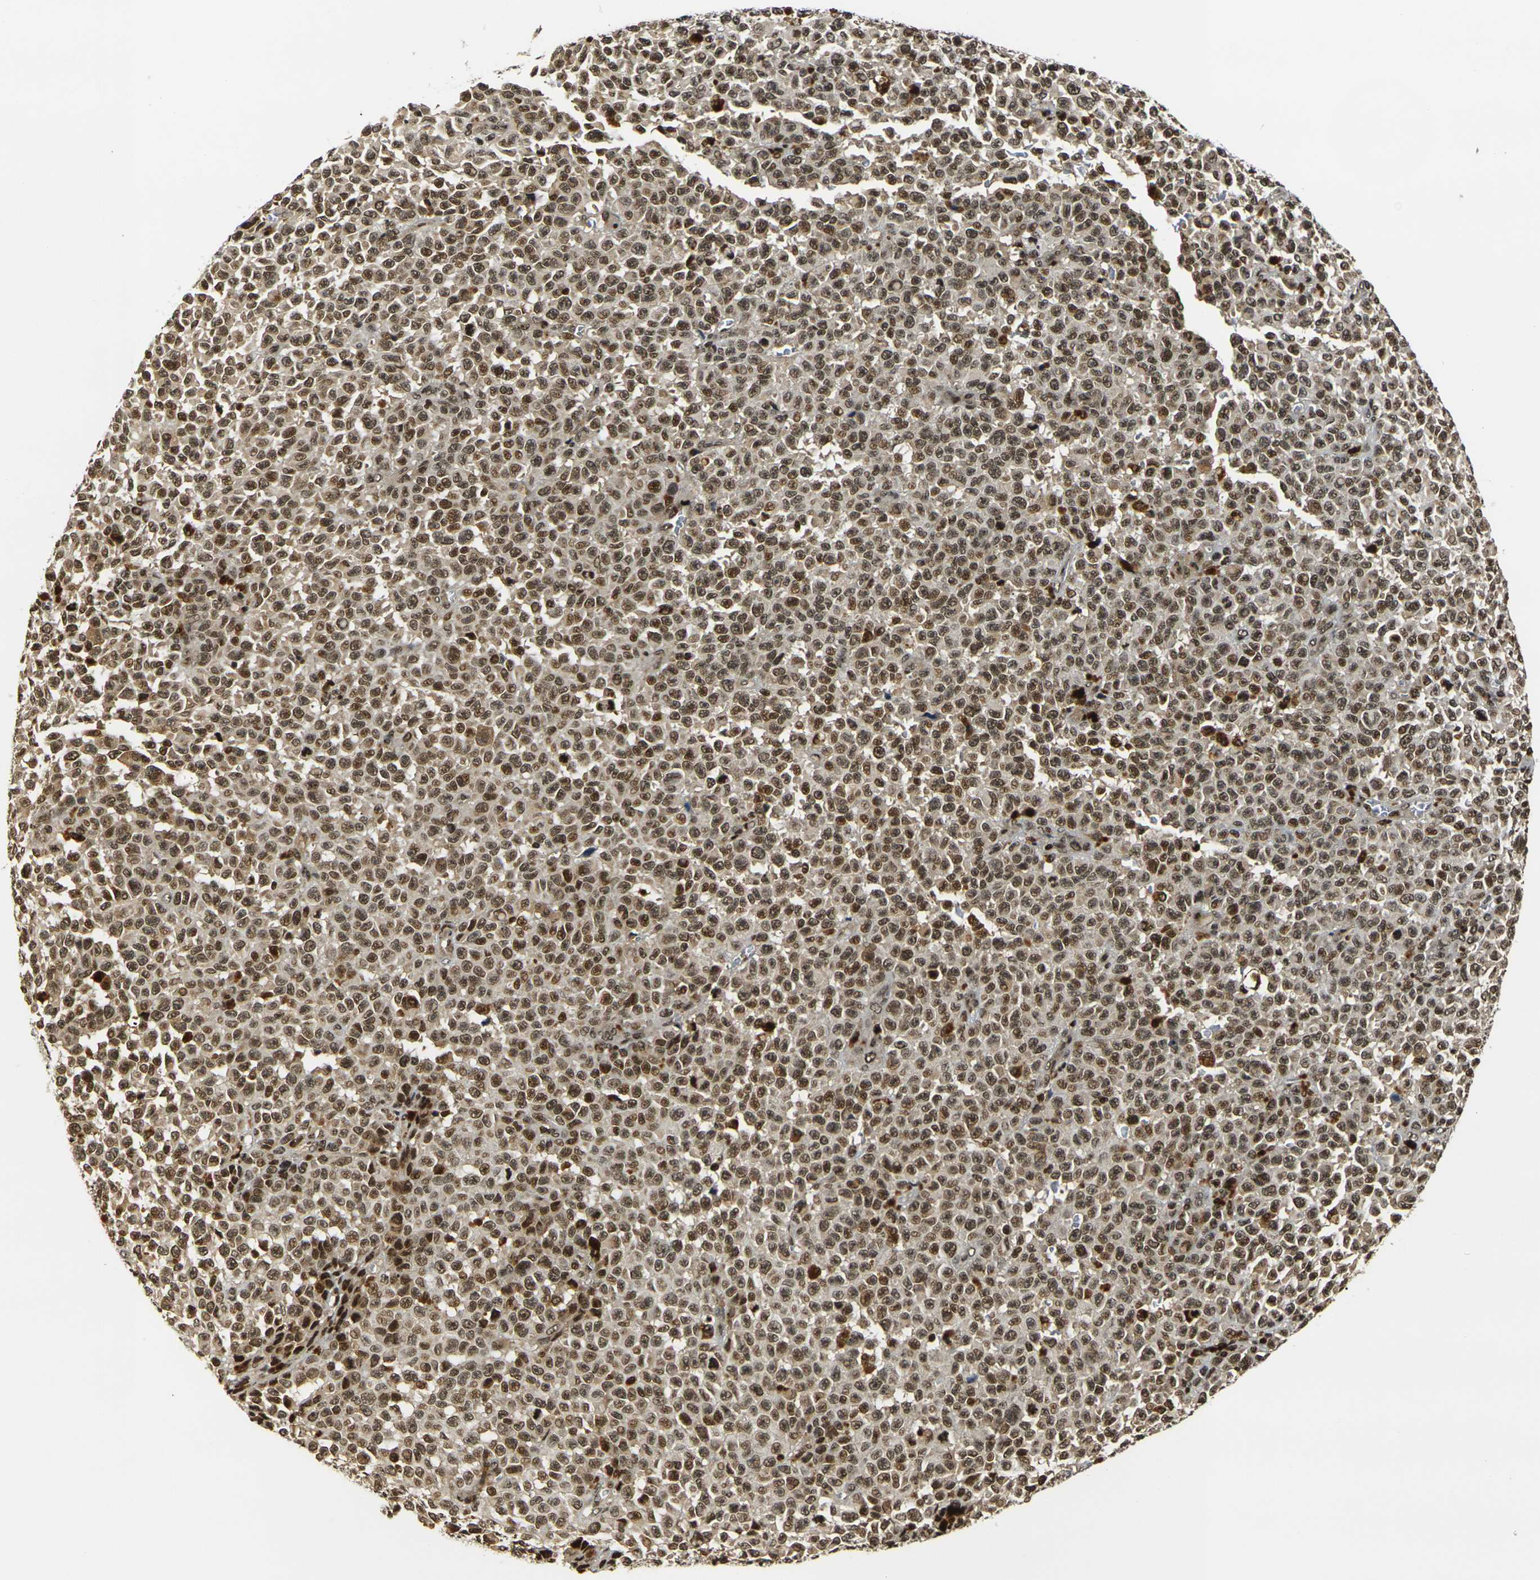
{"staining": {"intensity": "moderate", "quantity": ">75%", "location": "cytoplasmic/membranous,nuclear"}, "tissue": "melanoma", "cell_type": "Tumor cells", "image_type": "cancer", "snomed": [{"axis": "morphology", "description": "Malignant melanoma, NOS"}, {"axis": "topography", "description": "Skin"}], "caption": "This histopathology image exhibits immunohistochemistry staining of melanoma, with medium moderate cytoplasmic/membranous and nuclear expression in approximately >75% of tumor cells.", "gene": "ACTL6A", "patient": {"sex": "female", "age": 82}}